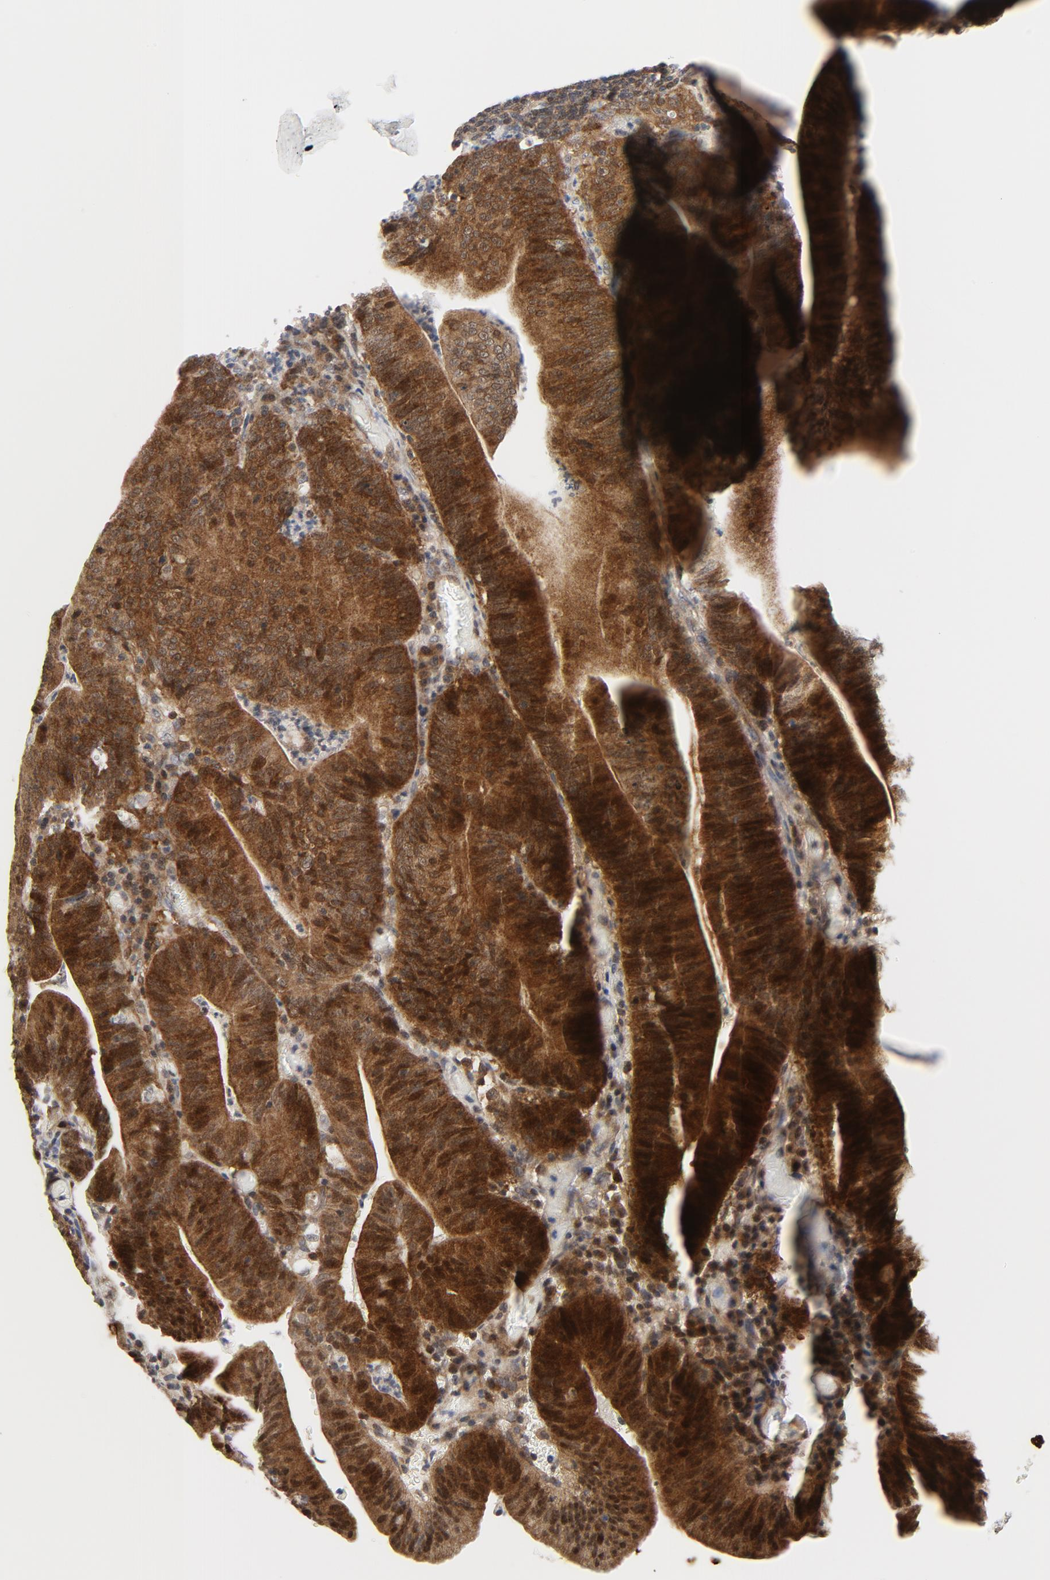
{"staining": {"intensity": "strong", "quantity": ">75%", "location": "cytoplasmic/membranous"}, "tissue": "stomach cancer", "cell_type": "Tumor cells", "image_type": "cancer", "snomed": [{"axis": "morphology", "description": "Adenocarcinoma, NOS"}, {"axis": "topography", "description": "Stomach, lower"}], "caption": "The image shows a brown stain indicating the presence of a protein in the cytoplasmic/membranous of tumor cells in stomach adenocarcinoma.", "gene": "MAP2K7", "patient": {"sex": "female", "age": 86}}